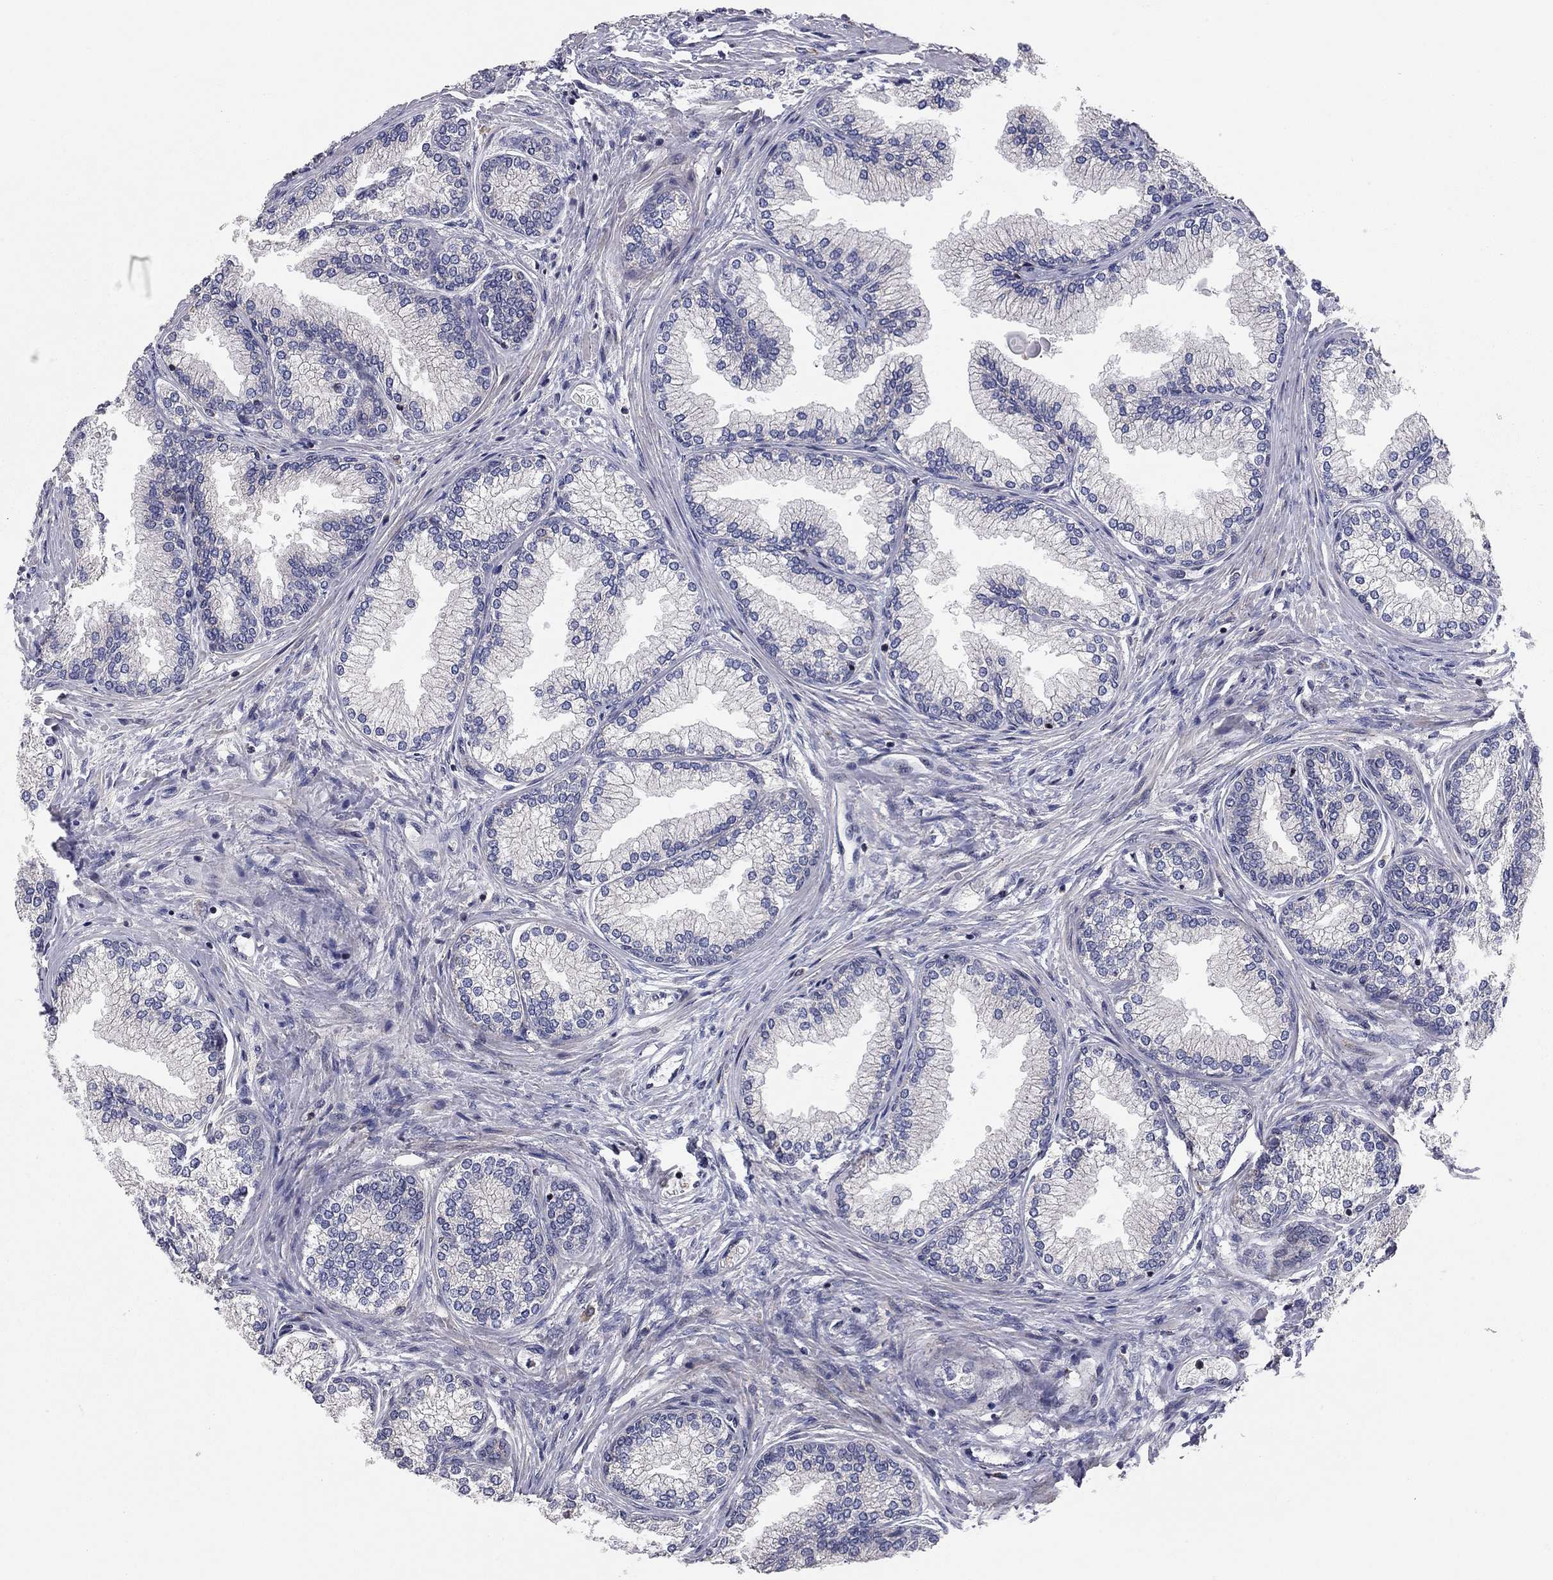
{"staining": {"intensity": "negative", "quantity": "none", "location": "none"}, "tissue": "prostate", "cell_type": "Glandular cells", "image_type": "normal", "snomed": [{"axis": "morphology", "description": "Normal tissue, NOS"}, {"axis": "topography", "description": "Prostate"}], "caption": "Photomicrograph shows no protein expression in glandular cells of benign prostate.", "gene": "ERN2", "patient": {"sex": "male", "age": 72}}